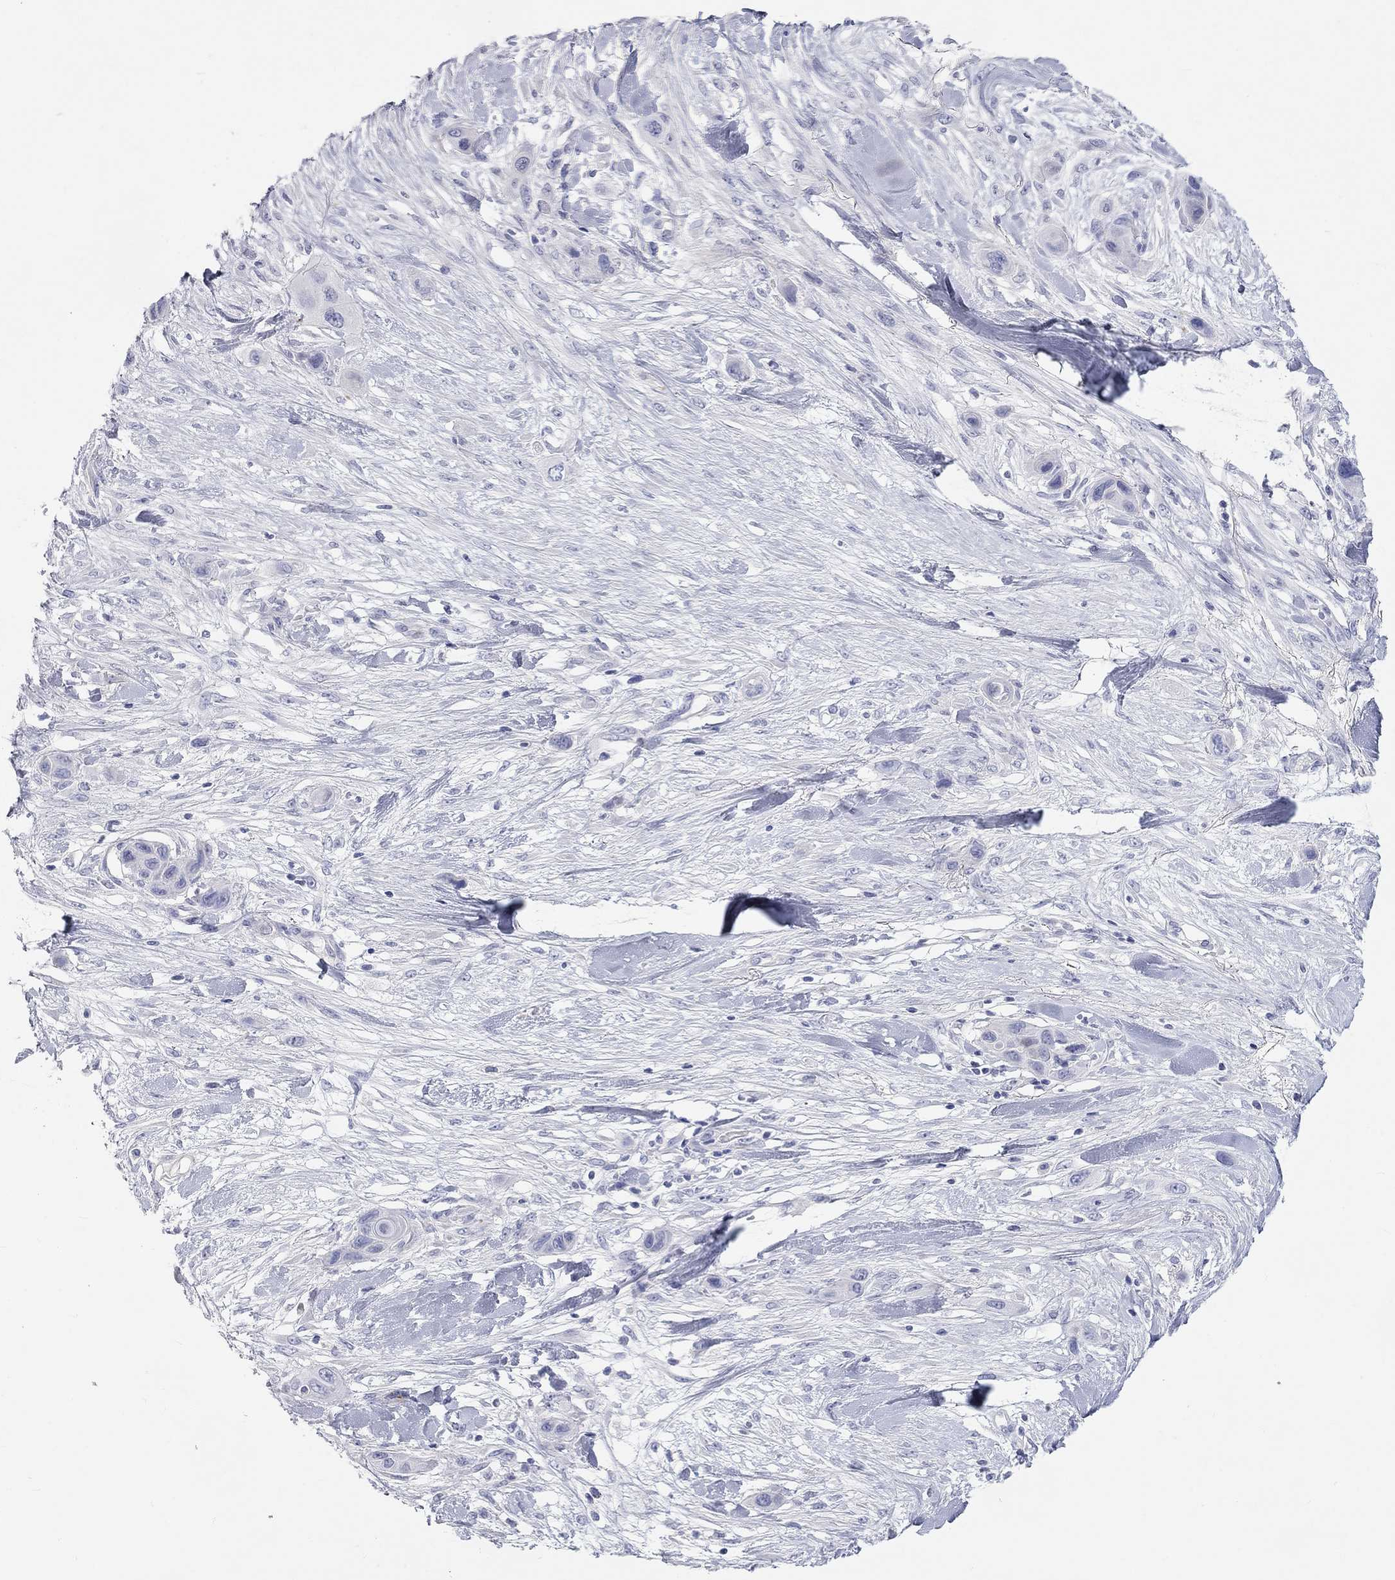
{"staining": {"intensity": "negative", "quantity": "none", "location": "none"}, "tissue": "skin cancer", "cell_type": "Tumor cells", "image_type": "cancer", "snomed": [{"axis": "morphology", "description": "Squamous cell carcinoma, NOS"}, {"axis": "topography", "description": "Skin"}], "caption": "Human squamous cell carcinoma (skin) stained for a protein using immunohistochemistry shows no positivity in tumor cells.", "gene": "PCDHGC5", "patient": {"sex": "male", "age": 79}}